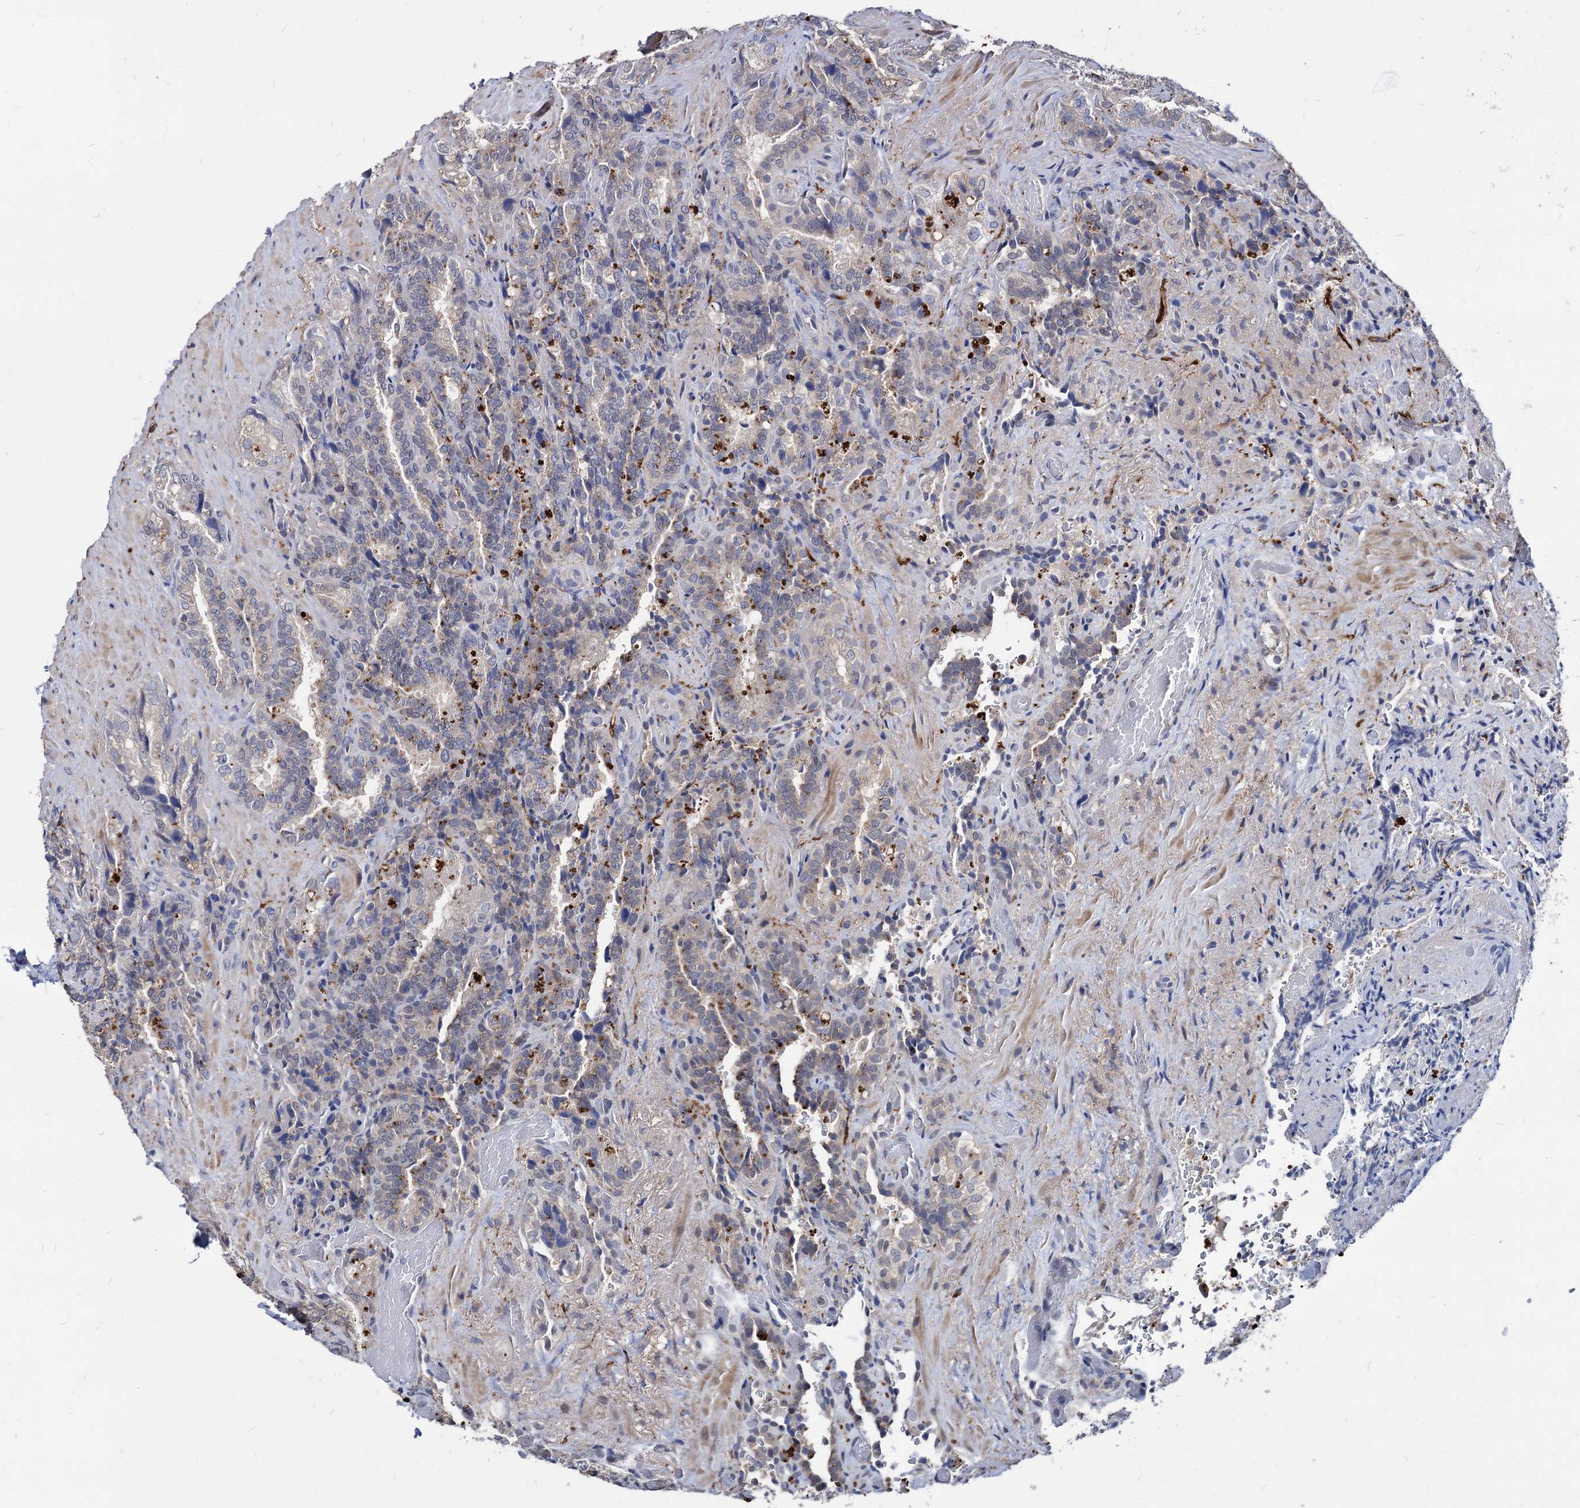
{"staining": {"intensity": "weak", "quantity": "<25%", "location": "cytoplasmic/membranous"}, "tissue": "seminal vesicle", "cell_type": "Glandular cells", "image_type": "normal", "snomed": [{"axis": "morphology", "description": "Normal tissue, NOS"}, {"axis": "topography", "description": "Prostate and seminal vesicle, NOS"}, {"axis": "topography", "description": "Prostate"}, {"axis": "topography", "description": "Seminal veicle"}], "caption": "IHC photomicrograph of normal human seminal vesicle stained for a protein (brown), which displays no positivity in glandular cells. (Brightfield microscopy of DAB (3,3'-diaminobenzidine) IHC at high magnification).", "gene": "ESD", "patient": {"sex": "male", "age": 67}}